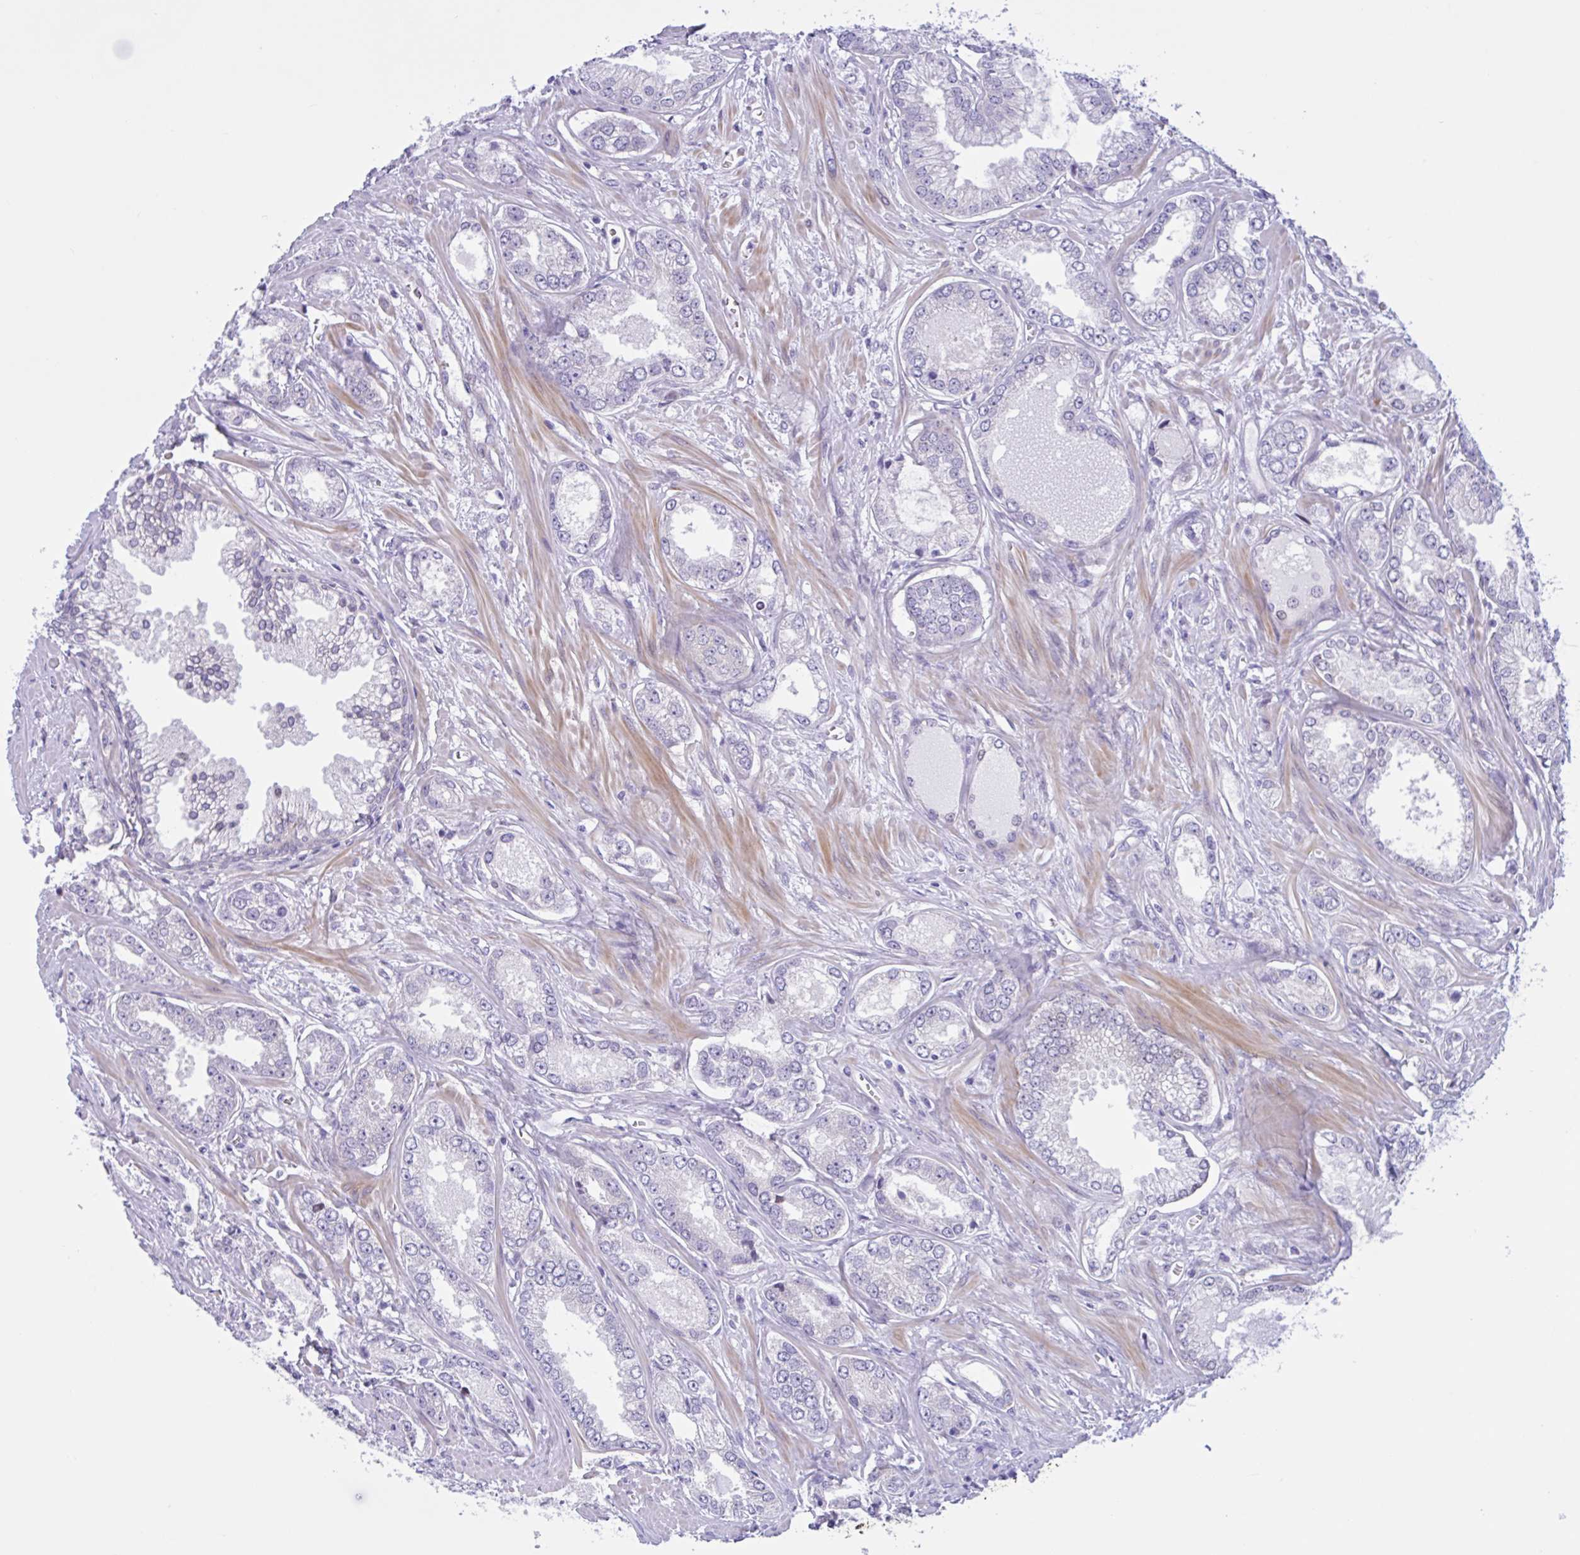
{"staining": {"intensity": "negative", "quantity": "none", "location": "none"}, "tissue": "prostate cancer", "cell_type": "Tumor cells", "image_type": "cancer", "snomed": [{"axis": "morphology", "description": "Adenocarcinoma, Medium grade"}, {"axis": "topography", "description": "Prostate"}], "caption": "This is an IHC micrograph of prostate cancer. There is no staining in tumor cells.", "gene": "AHCYL2", "patient": {"sex": "male", "age": 57}}